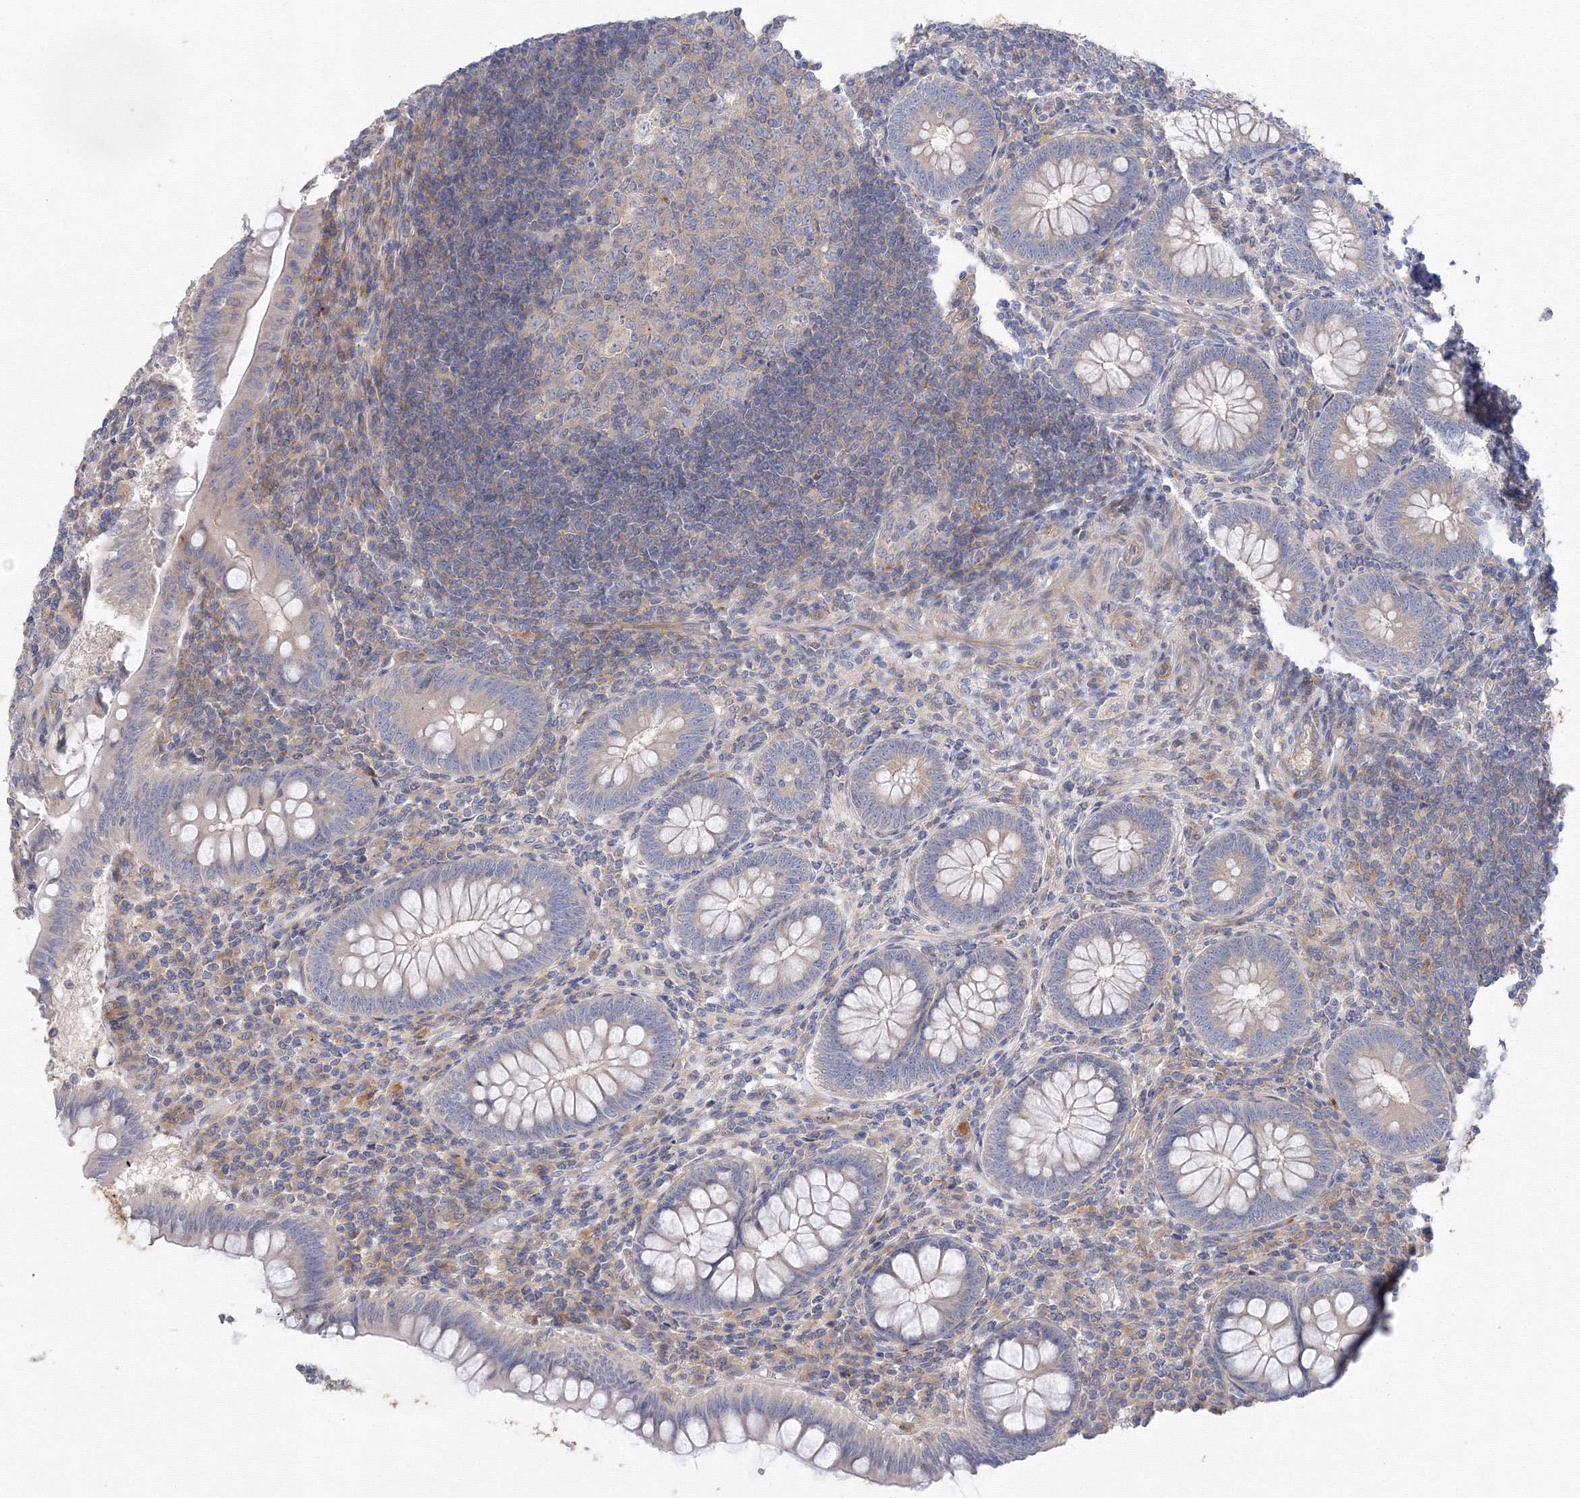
{"staining": {"intensity": "weak", "quantity": "<25%", "location": "cytoplasmic/membranous"}, "tissue": "appendix", "cell_type": "Glandular cells", "image_type": "normal", "snomed": [{"axis": "morphology", "description": "Normal tissue, NOS"}, {"axis": "topography", "description": "Appendix"}], "caption": "IHC of unremarkable human appendix displays no expression in glandular cells.", "gene": "DIS3L2", "patient": {"sex": "male", "age": 14}}